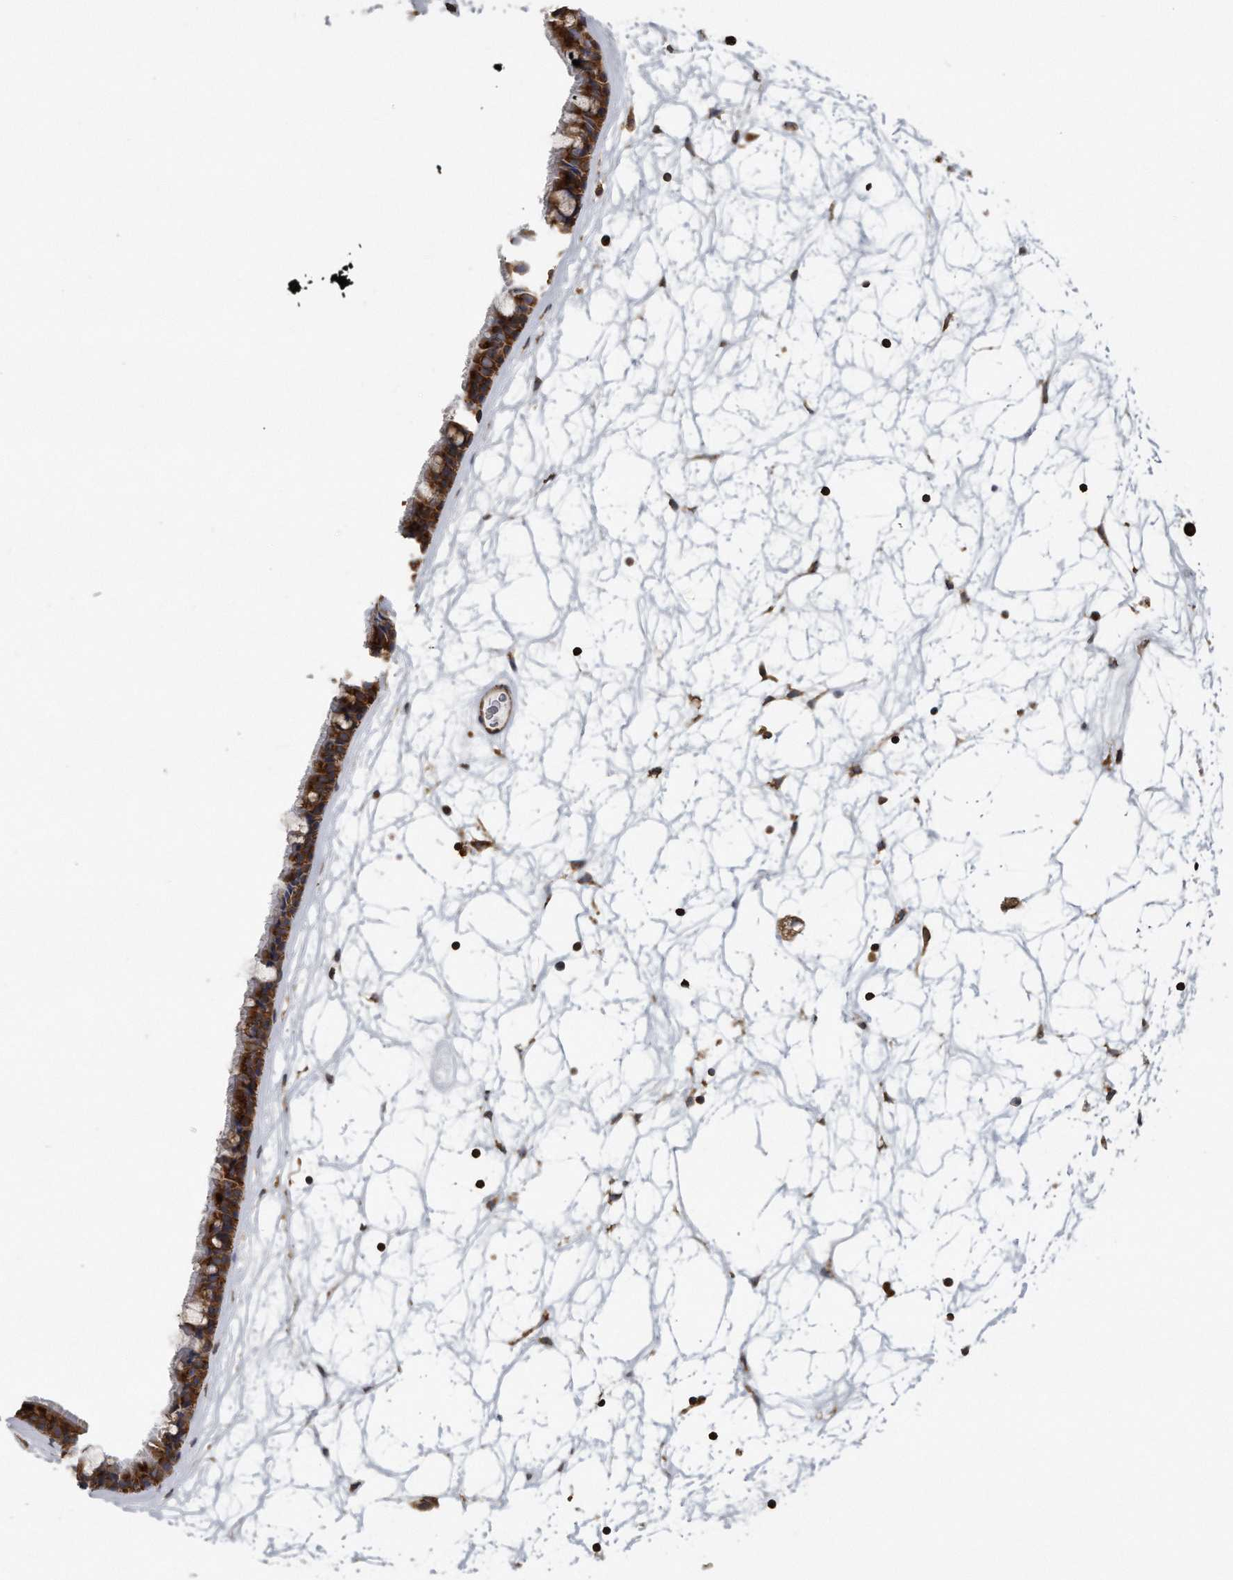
{"staining": {"intensity": "strong", "quantity": ">75%", "location": "cytoplasmic/membranous"}, "tissue": "nasopharynx", "cell_type": "Respiratory epithelial cells", "image_type": "normal", "snomed": [{"axis": "morphology", "description": "Normal tissue, NOS"}, {"axis": "topography", "description": "Nasopharynx"}], "caption": "Immunohistochemistry staining of benign nasopharynx, which demonstrates high levels of strong cytoplasmic/membranous positivity in about >75% of respiratory epithelial cells indicating strong cytoplasmic/membranous protein staining. The staining was performed using DAB (3,3'-diaminobenzidine) (brown) for protein detection and nuclei were counterstained in hematoxylin (blue).", "gene": "EIF3I", "patient": {"sex": "male", "age": 64}}